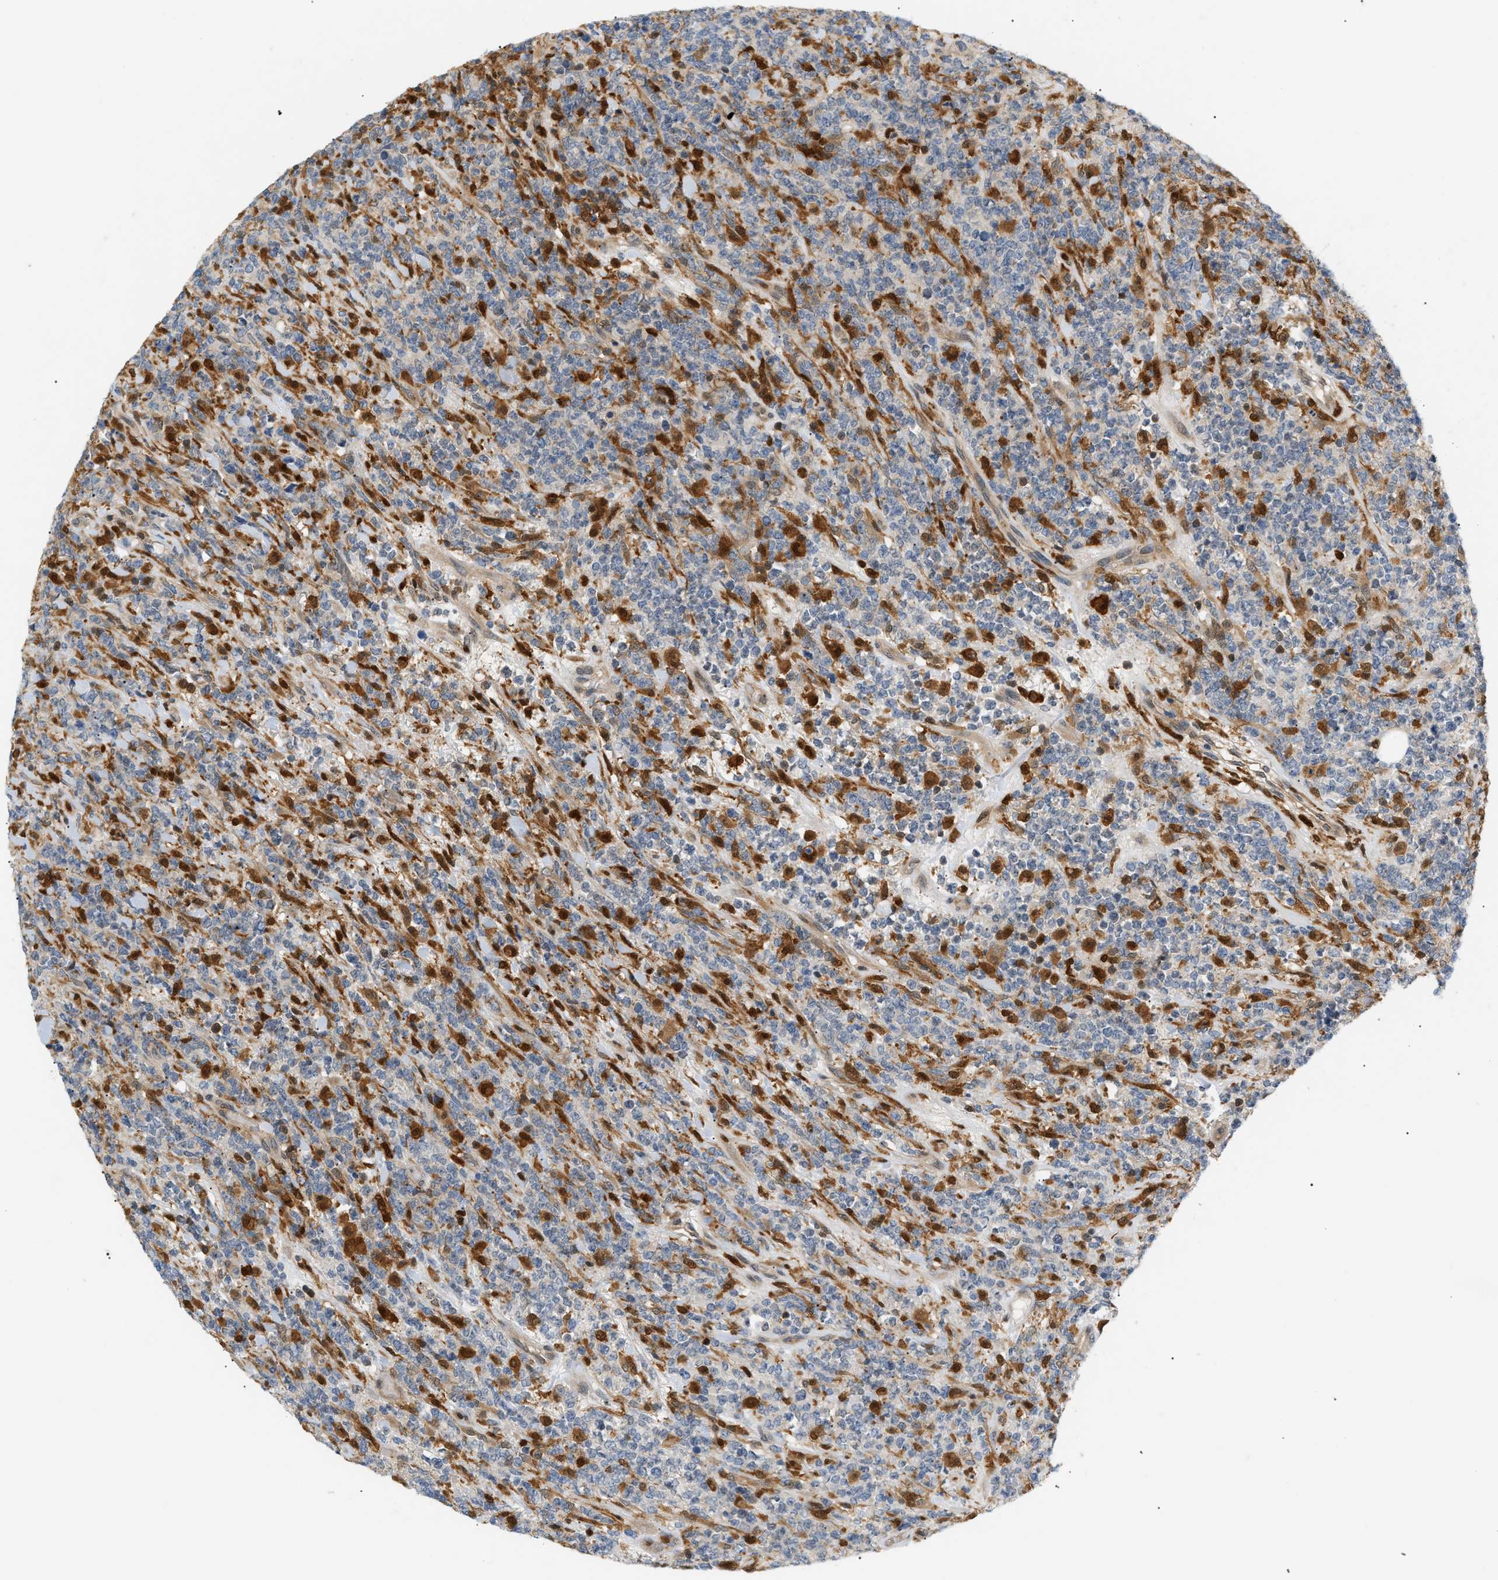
{"staining": {"intensity": "strong", "quantity": "<25%", "location": "cytoplasmic/membranous"}, "tissue": "lymphoma", "cell_type": "Tumor cells", "image_type": "cancer", "snomed": [{"axis": "morphology", "description": "Malignant lymphoma, non-Hodgkin's type, High grade"}, {"axis": "topography", "description": "Soft tissue"}], "caption": "DAB (3,3'-diaminobenzidine) immunohistochemical staining of human high-grade malignant lymphoma, non-Hodgkin's type displays strong cytoplasmic/membranous protein positivity in about <25% of tumor cells.", "gene": "PYCARD", "patient": {"sex": "male", "age": 18}}